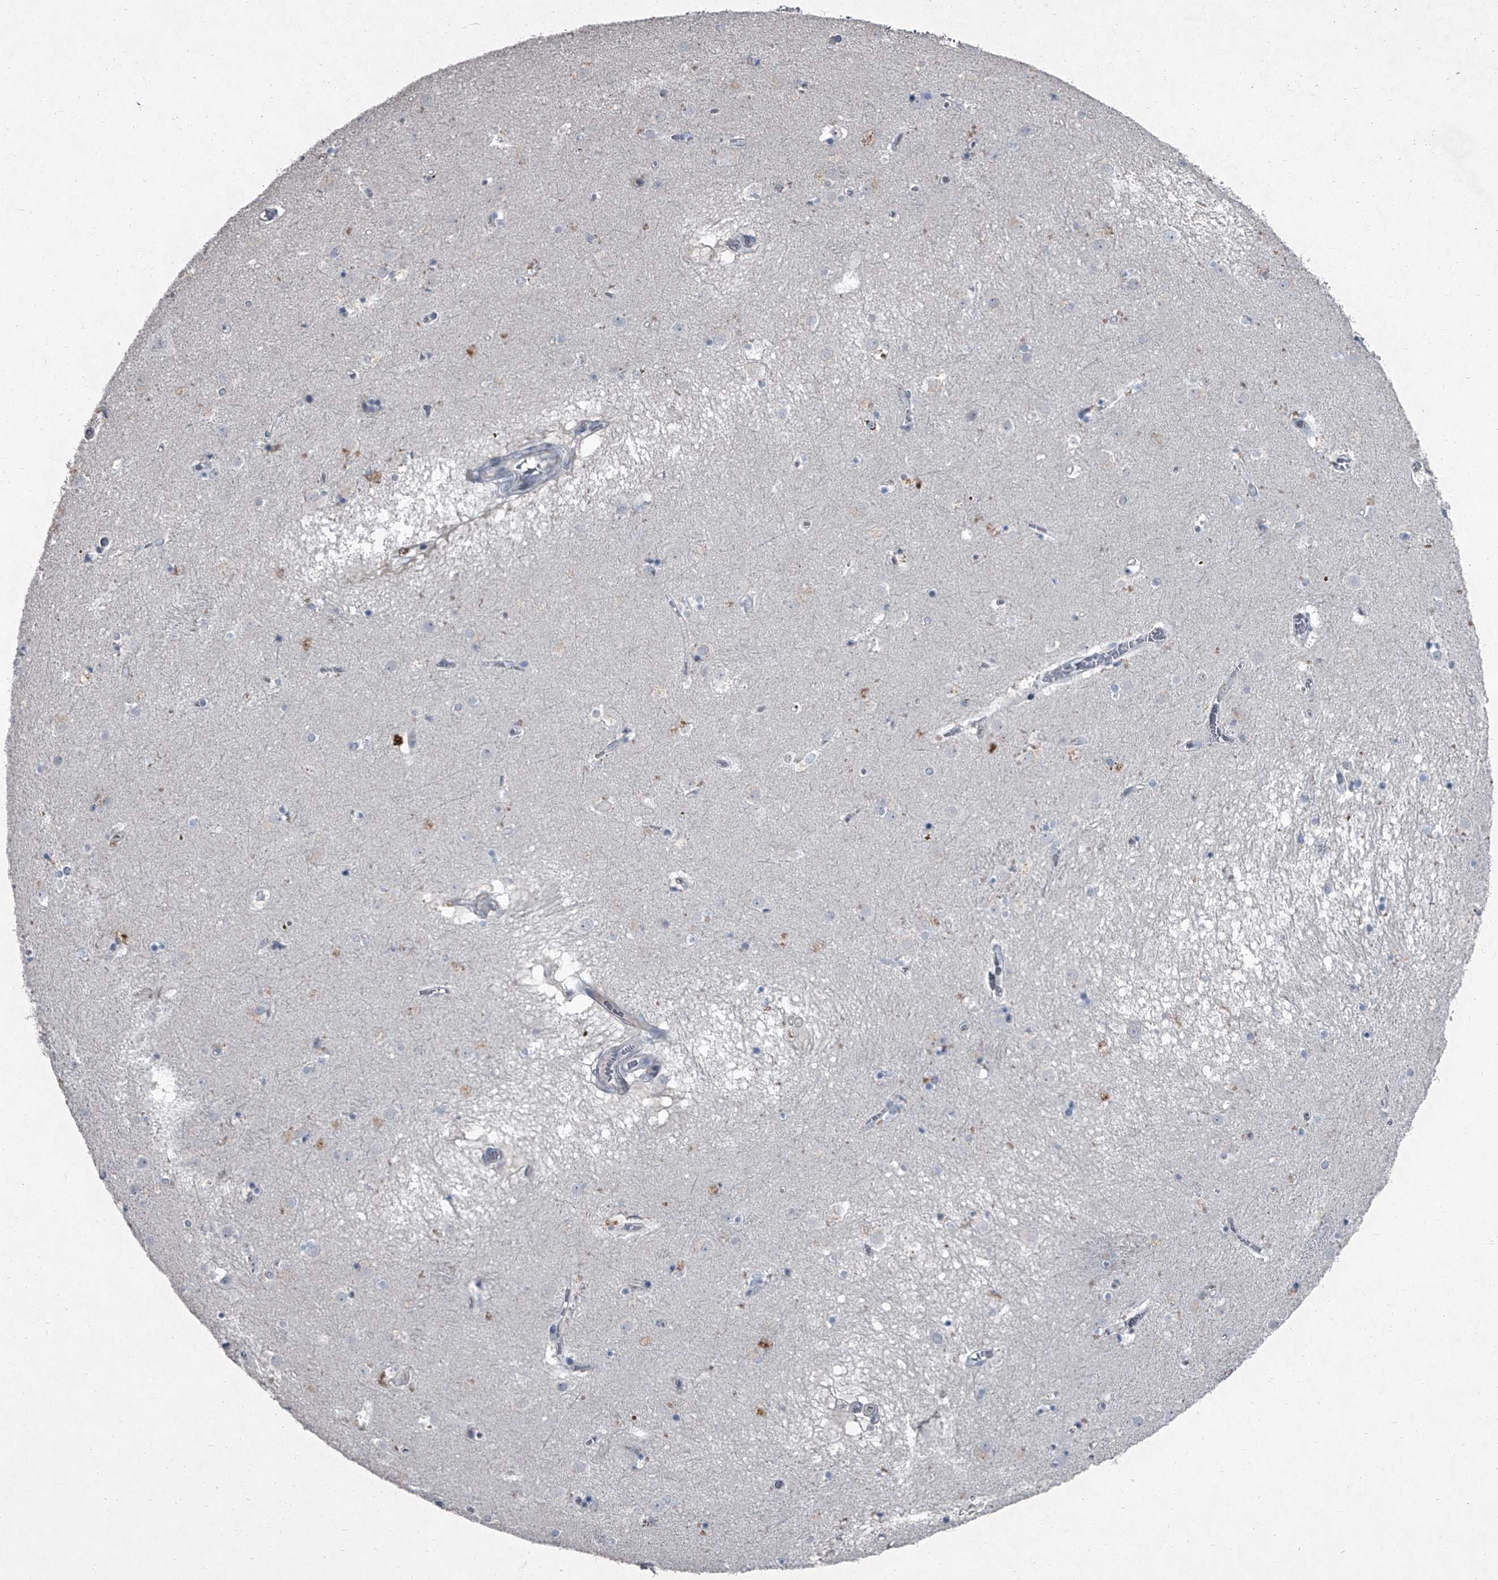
{"staining": {"intensity": "negative", "quantity": "none", "location": "none"}, "tissue": "caudate", "cell_type": "Glial cells", "image_type": "normal", "snomed": [{"axis": "morphology", "description": "Normal tissue, NOS"}, {"axis": "topography", "description": "Lateral ventricle wall"}], "caption": "The immunohistochemistry (IHC) histopathology image has no significant expression in glial cells of caudate. (DAB (3,3'-diaminobenzidine) immunohistochemistry (IHC) visualized using brightfield microscopy, high magnification).", "gene": "HEPHL1", "patient": {"sex": "male", "age": 70}}